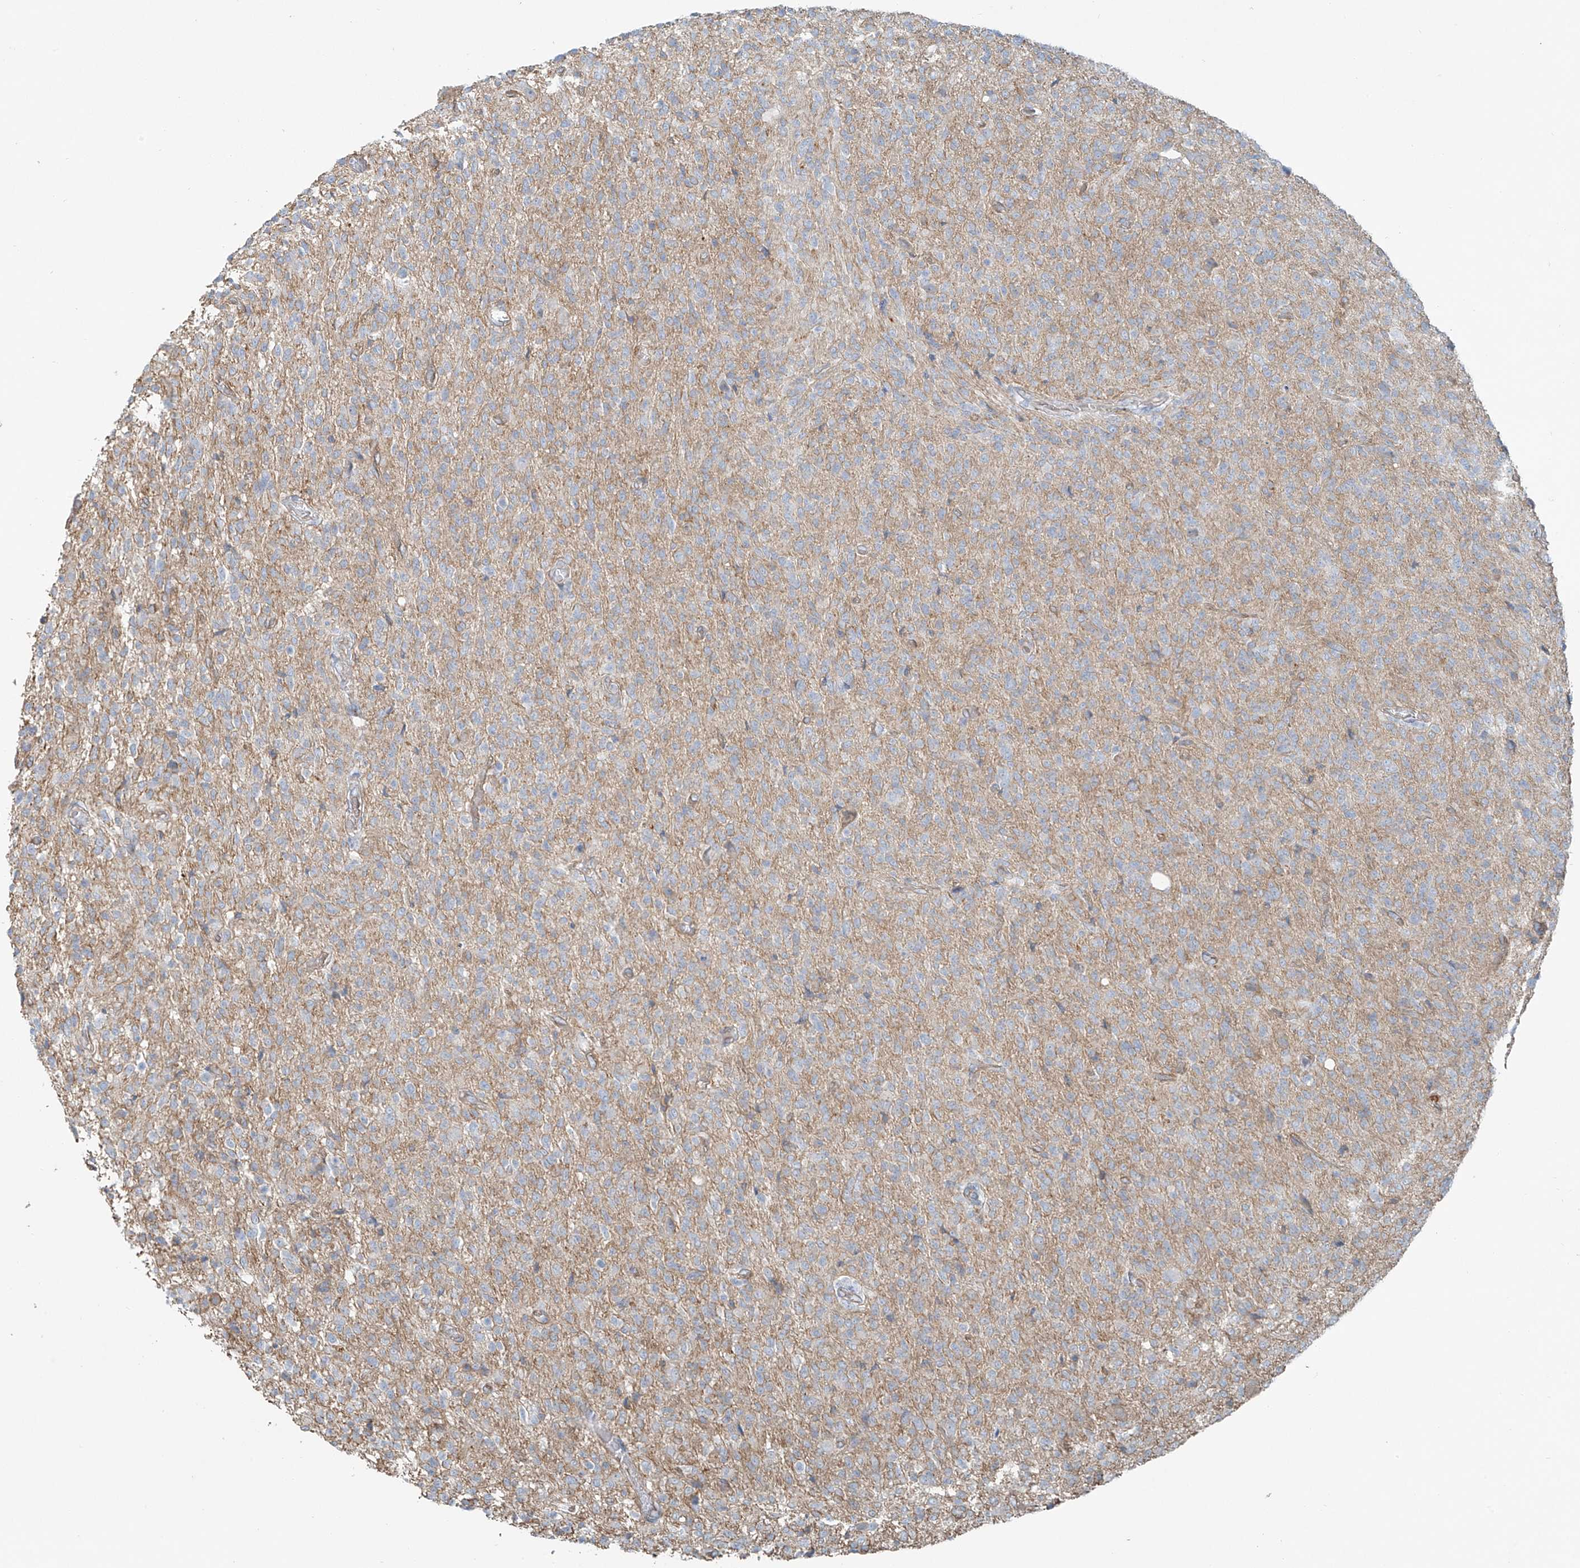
{"staining": {"intensity": "negative", "quantity": "none", "location": "none"}, "tissue": "glioma", "cell_type": "Tumor cells", "image_type": "cancer", "snomed": [{"axis": "morphology", "description": "Glioma, malignant, High grade"}, {"axis": "topography", "description": "Brain"}], "caption": "Immunohistochemistry histopathology image of neoplastic tissue: high-grade glioma (malignant) stained with DAB (3,3'-diaminobenzidine) displays no significant protein expression in tumor cells.", "gene": "TUBE1", "patient": {"sex": "female", "age": 57}}